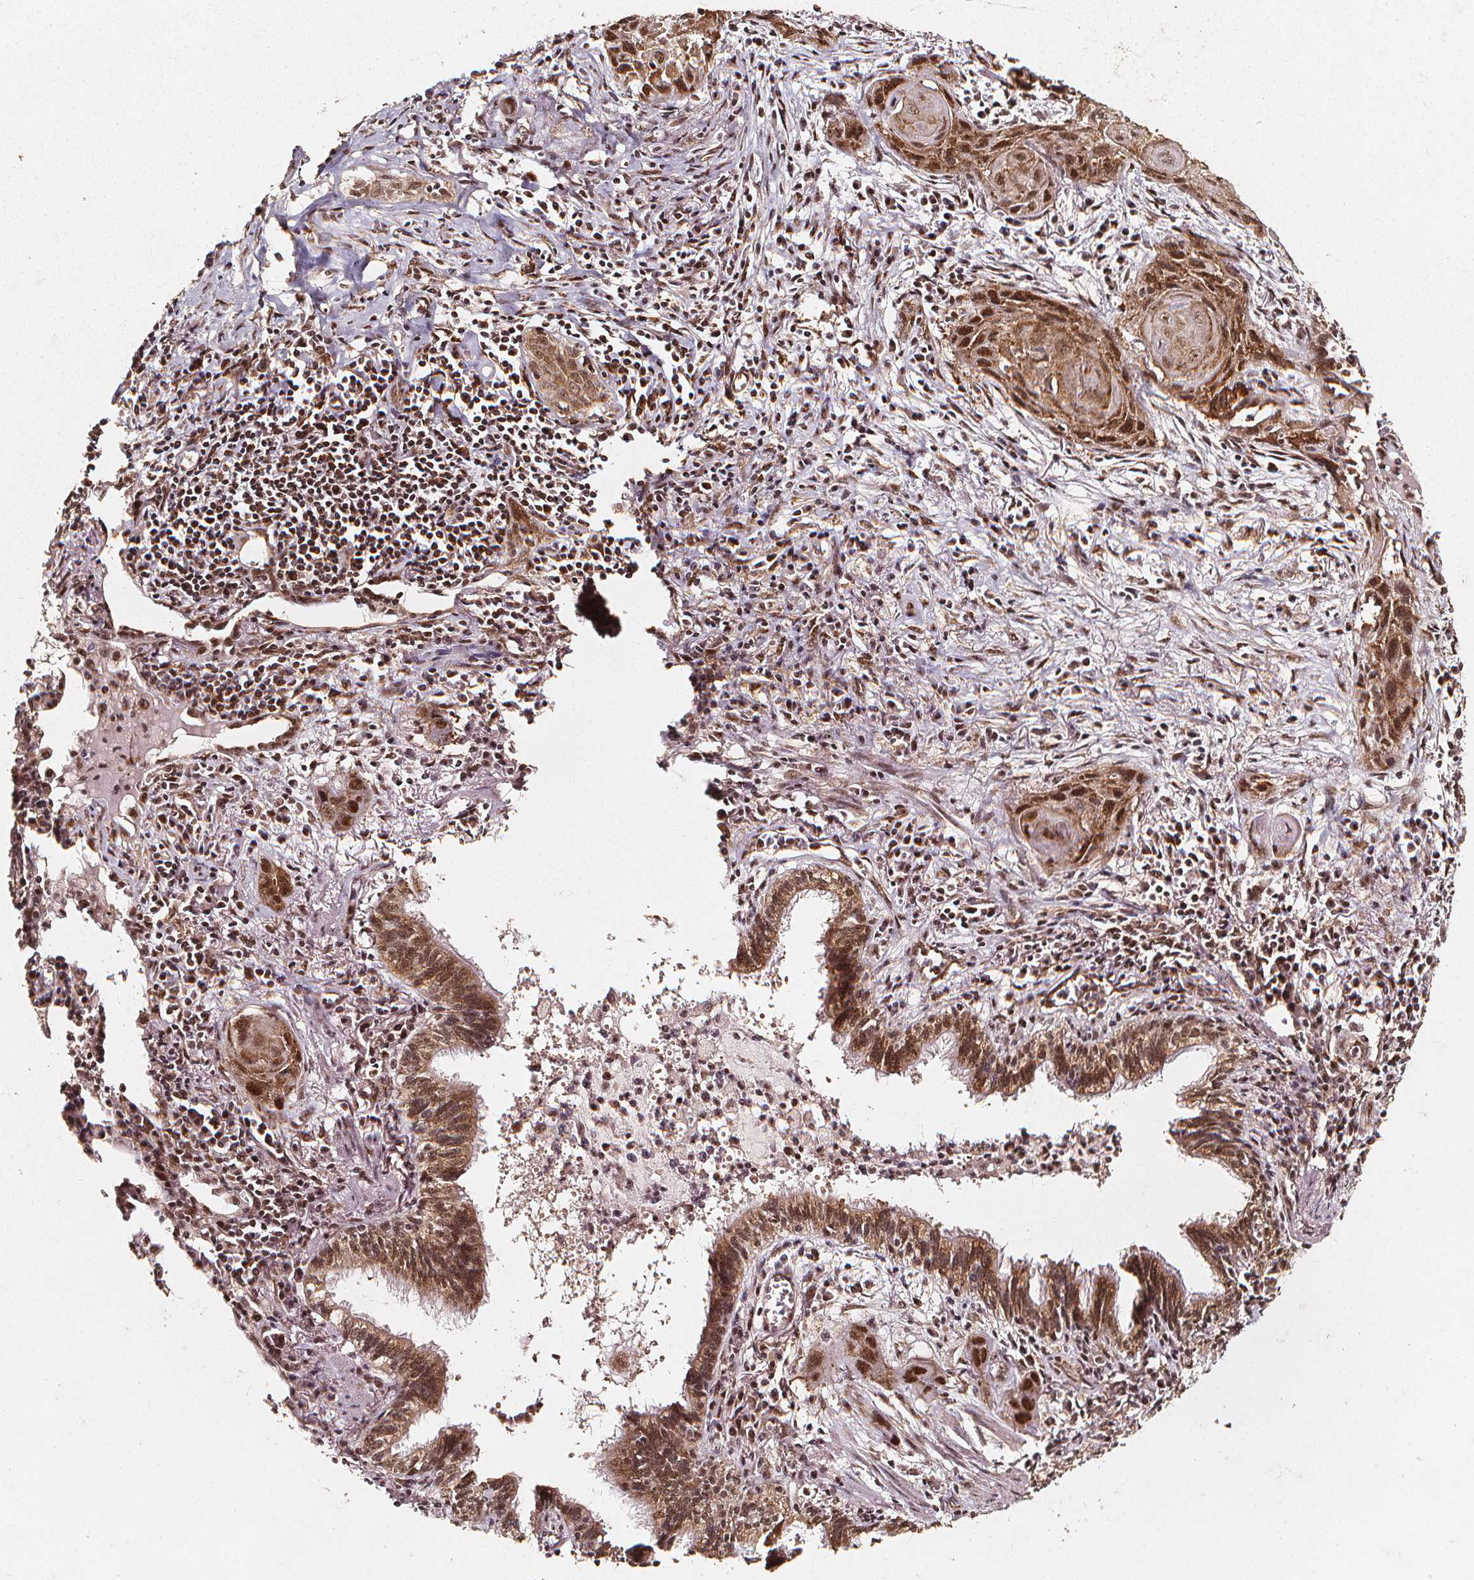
{"staining": {"intensity": "strong", "quantity": ">75%", "location": "cytoplasmic/membranous,nuclear"}, "tissue": "lung cancer", "cell_type": "Tumor cells", "image_type": "cancer", "snomed": [{"axis": "morphology", "description": "Squamous cell carcinoma, NOS"}, {"axis": "topography", "description": "Lung"}], "caption": "The micrograph displays immunohistochemical staining of lung squamous cell carcinoma. There is strong cytoplasmic/membranous and nuclear positivity is present in approximately >75% of tumor cells.", "gene": "SMN1", "patient": {"sex": "male", "age": 79}}